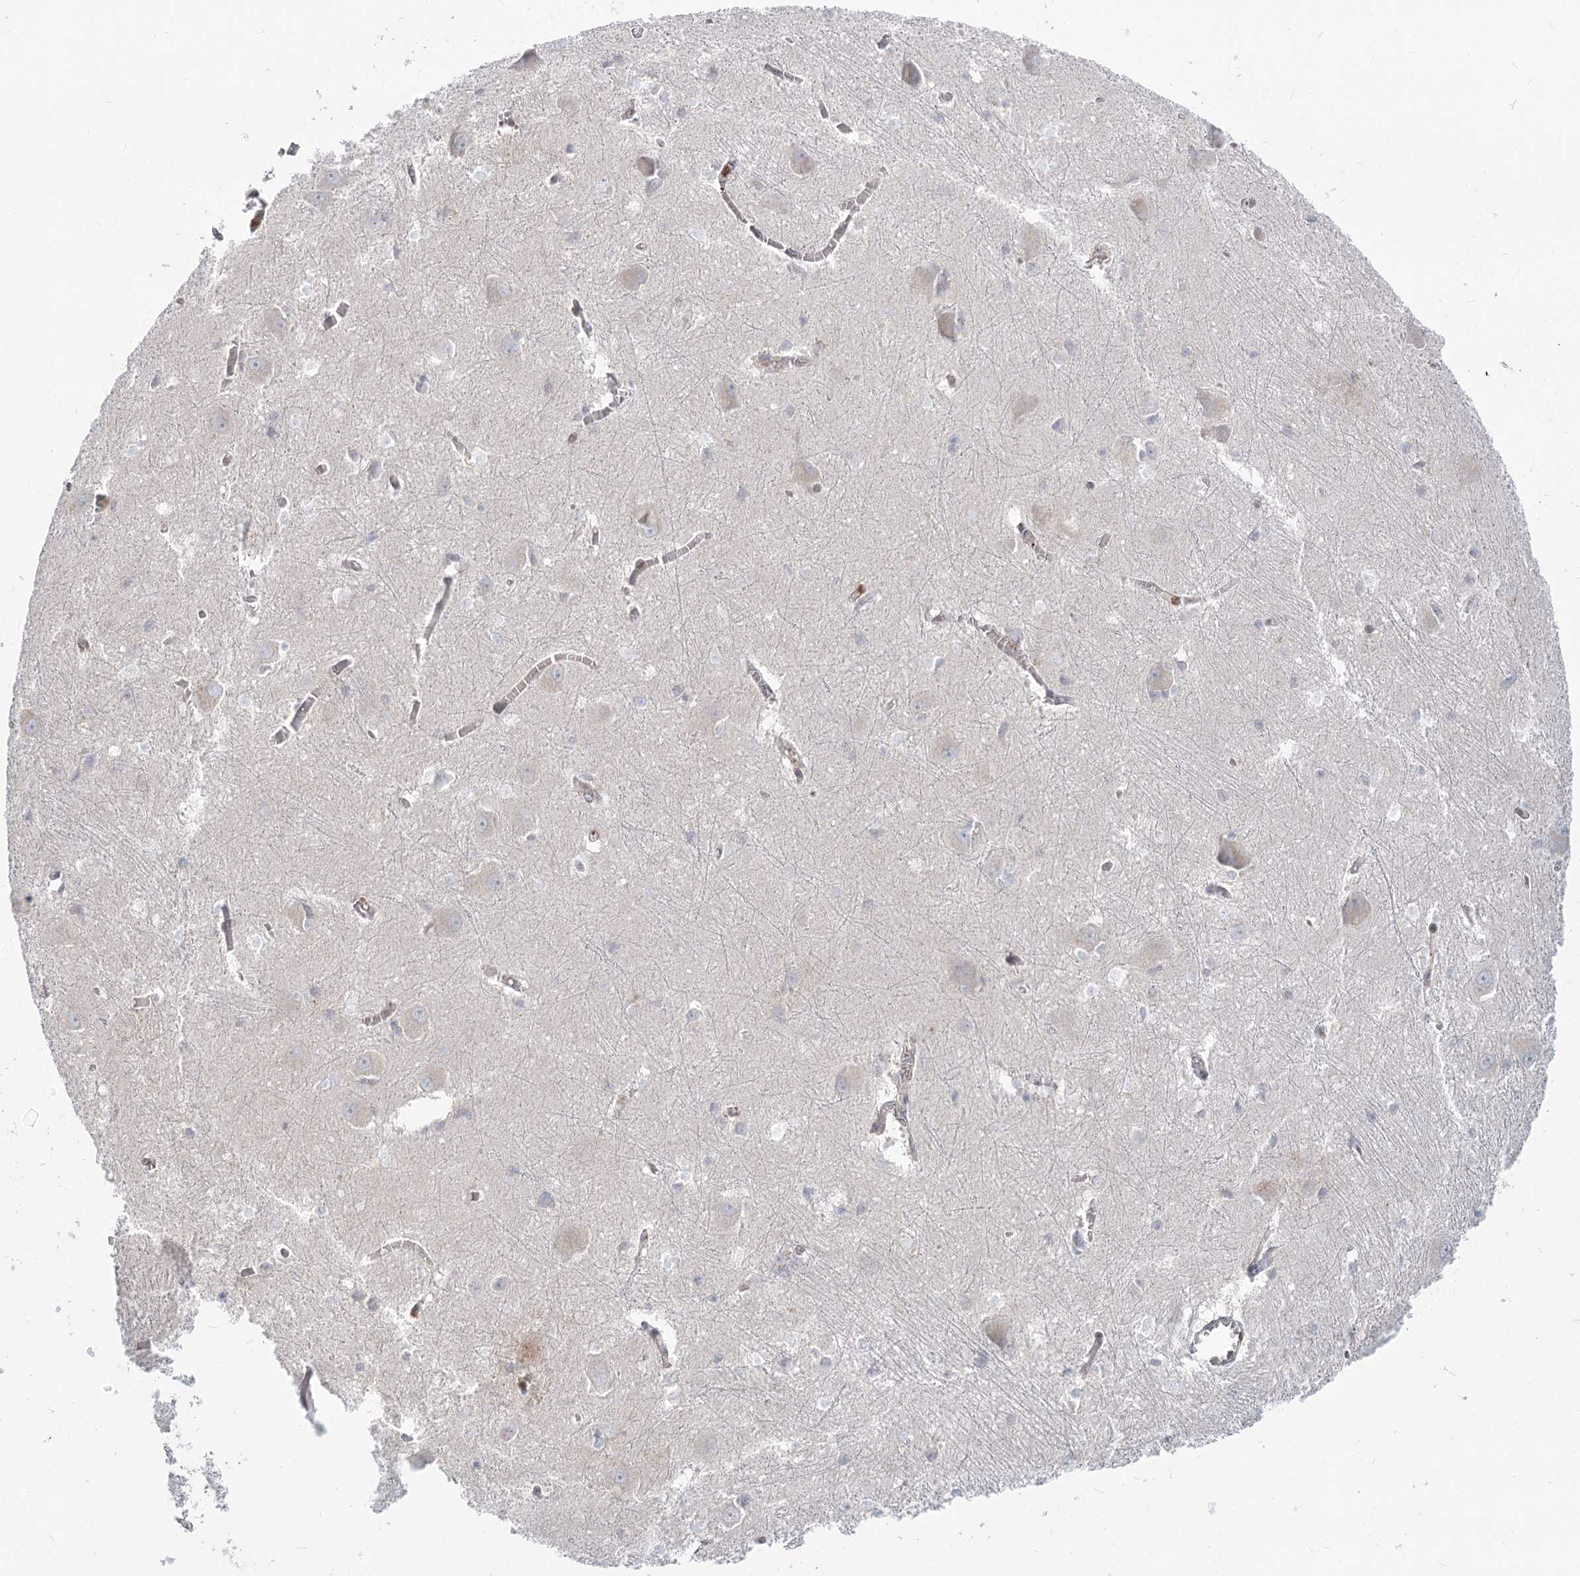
{"staining": {"intensity": "moderate", "quantity": "<25%", "location": "cytoplasmic/membranous"}, "tissue": "caudate", "cell_type": "Glial cells", "image_type": "normal", "snomed": [{"axis": "morphology", "description": "Normal tissue, NOS"}, {"axis": "topography", "description": "Lateral ventricle wall"}], "caption": "Protein analysis of unremarkable caudate demonstrates moderate cytoplasmic/membranous staining in approximately <25% of glial cells. (DAB IHC, brown staining for protein, blue staining for nuclei).", "gene": "MTMR3", "patient": {"sex": "male", "age": 37}}